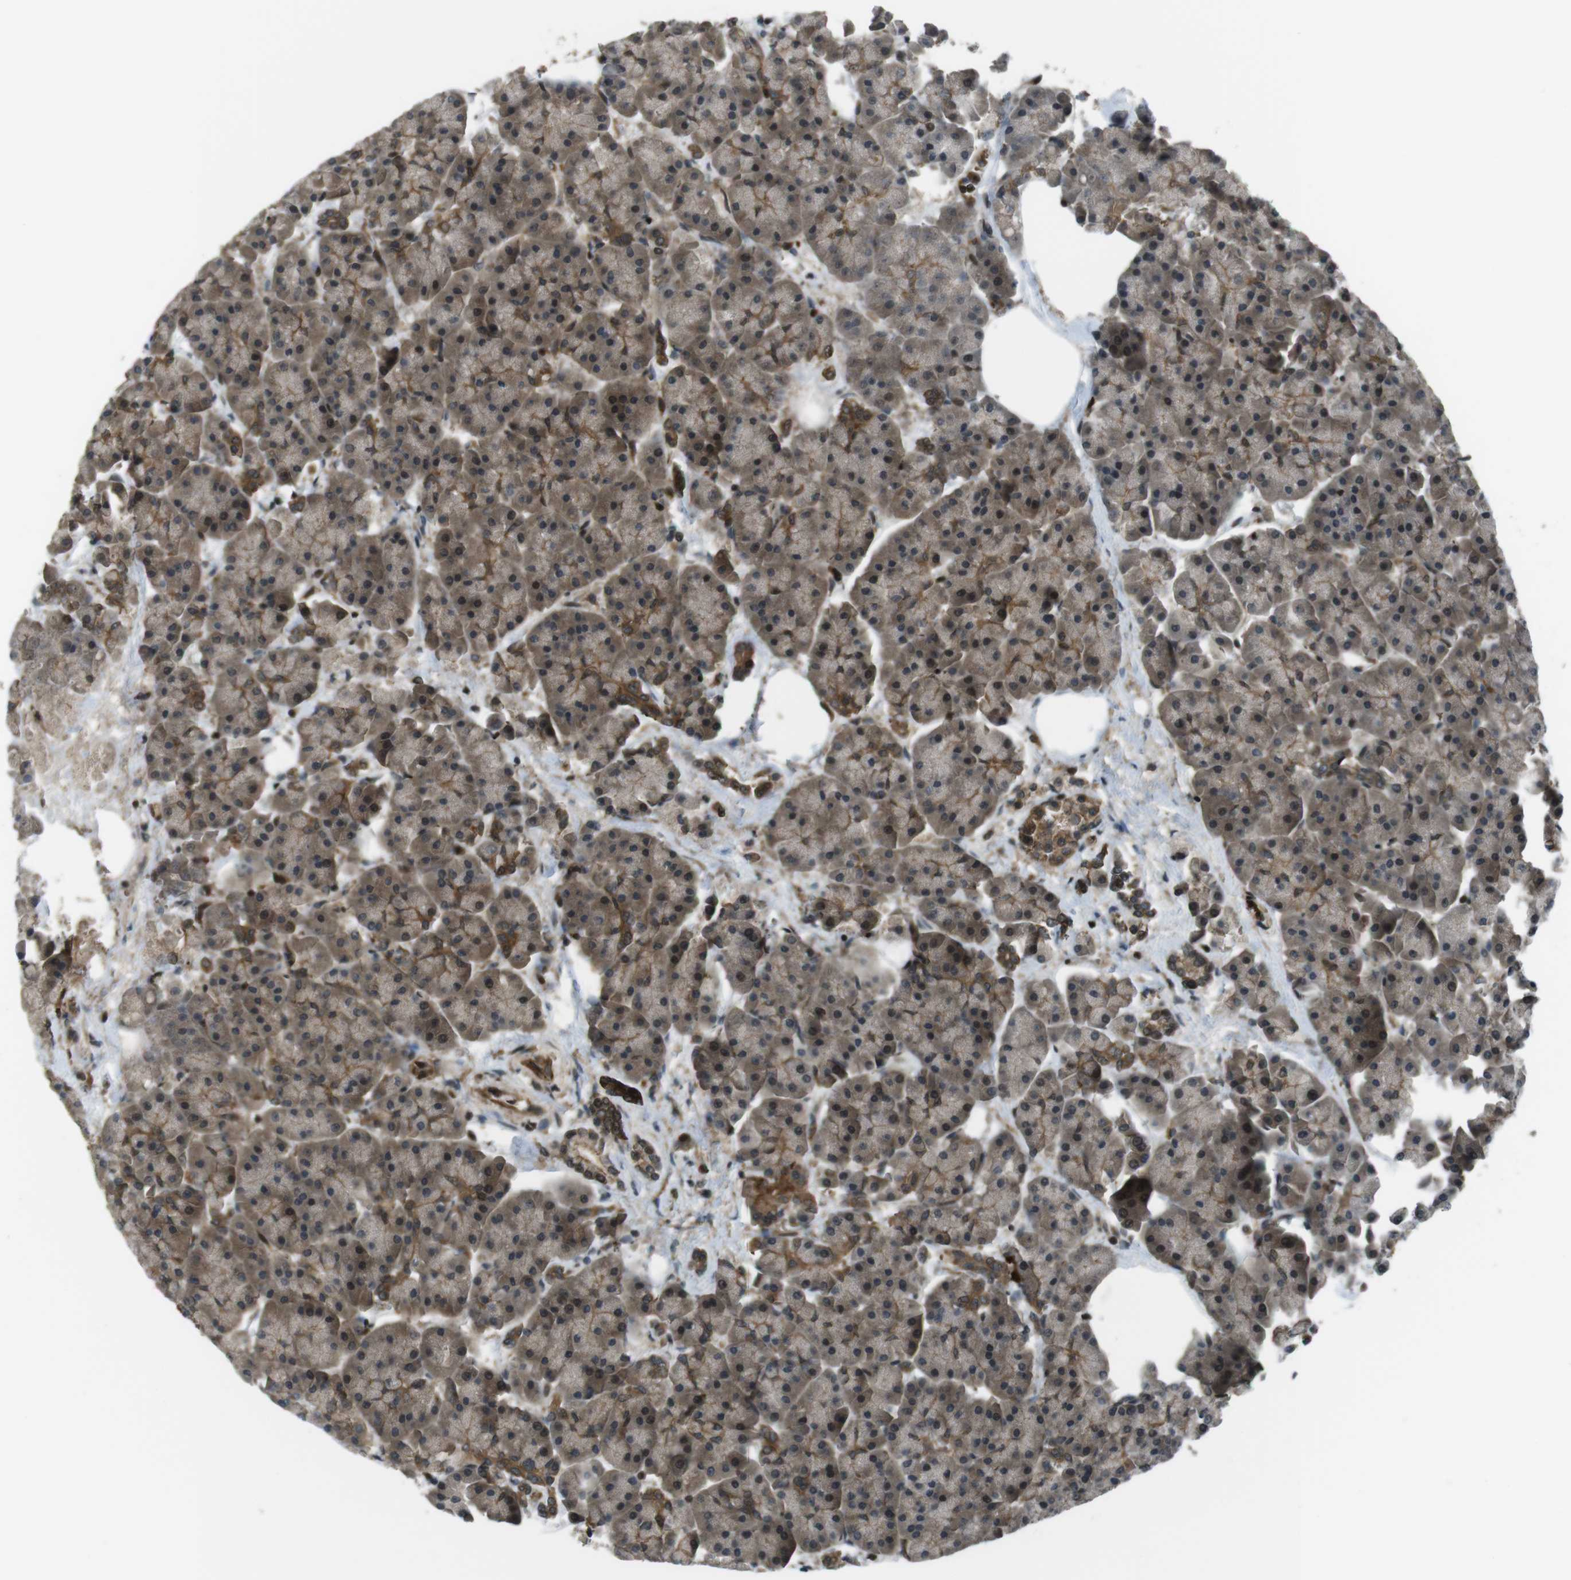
{"staining": {"intensity": "moderate", "quantity": ">75%", "location": "cytoplasmic/membranous,nuclear"}, "tissue": "pancreas", "cell_type": "Exocrine glandular cells", "image_type": "normal", "snomed": [{"axis": "morphology", "description": "Normal tissue, NOS"}, {"axis": "topography", "description": "Pancreas"}], "caption": "A photomicrograph of human pancreas stained for a protein shows moderate cytoplasmic/membranous,nuclear brown staining in exocrine glandular cells.", "gene": "TIAM2", "patient": {"sex": "female", "age": 70}}